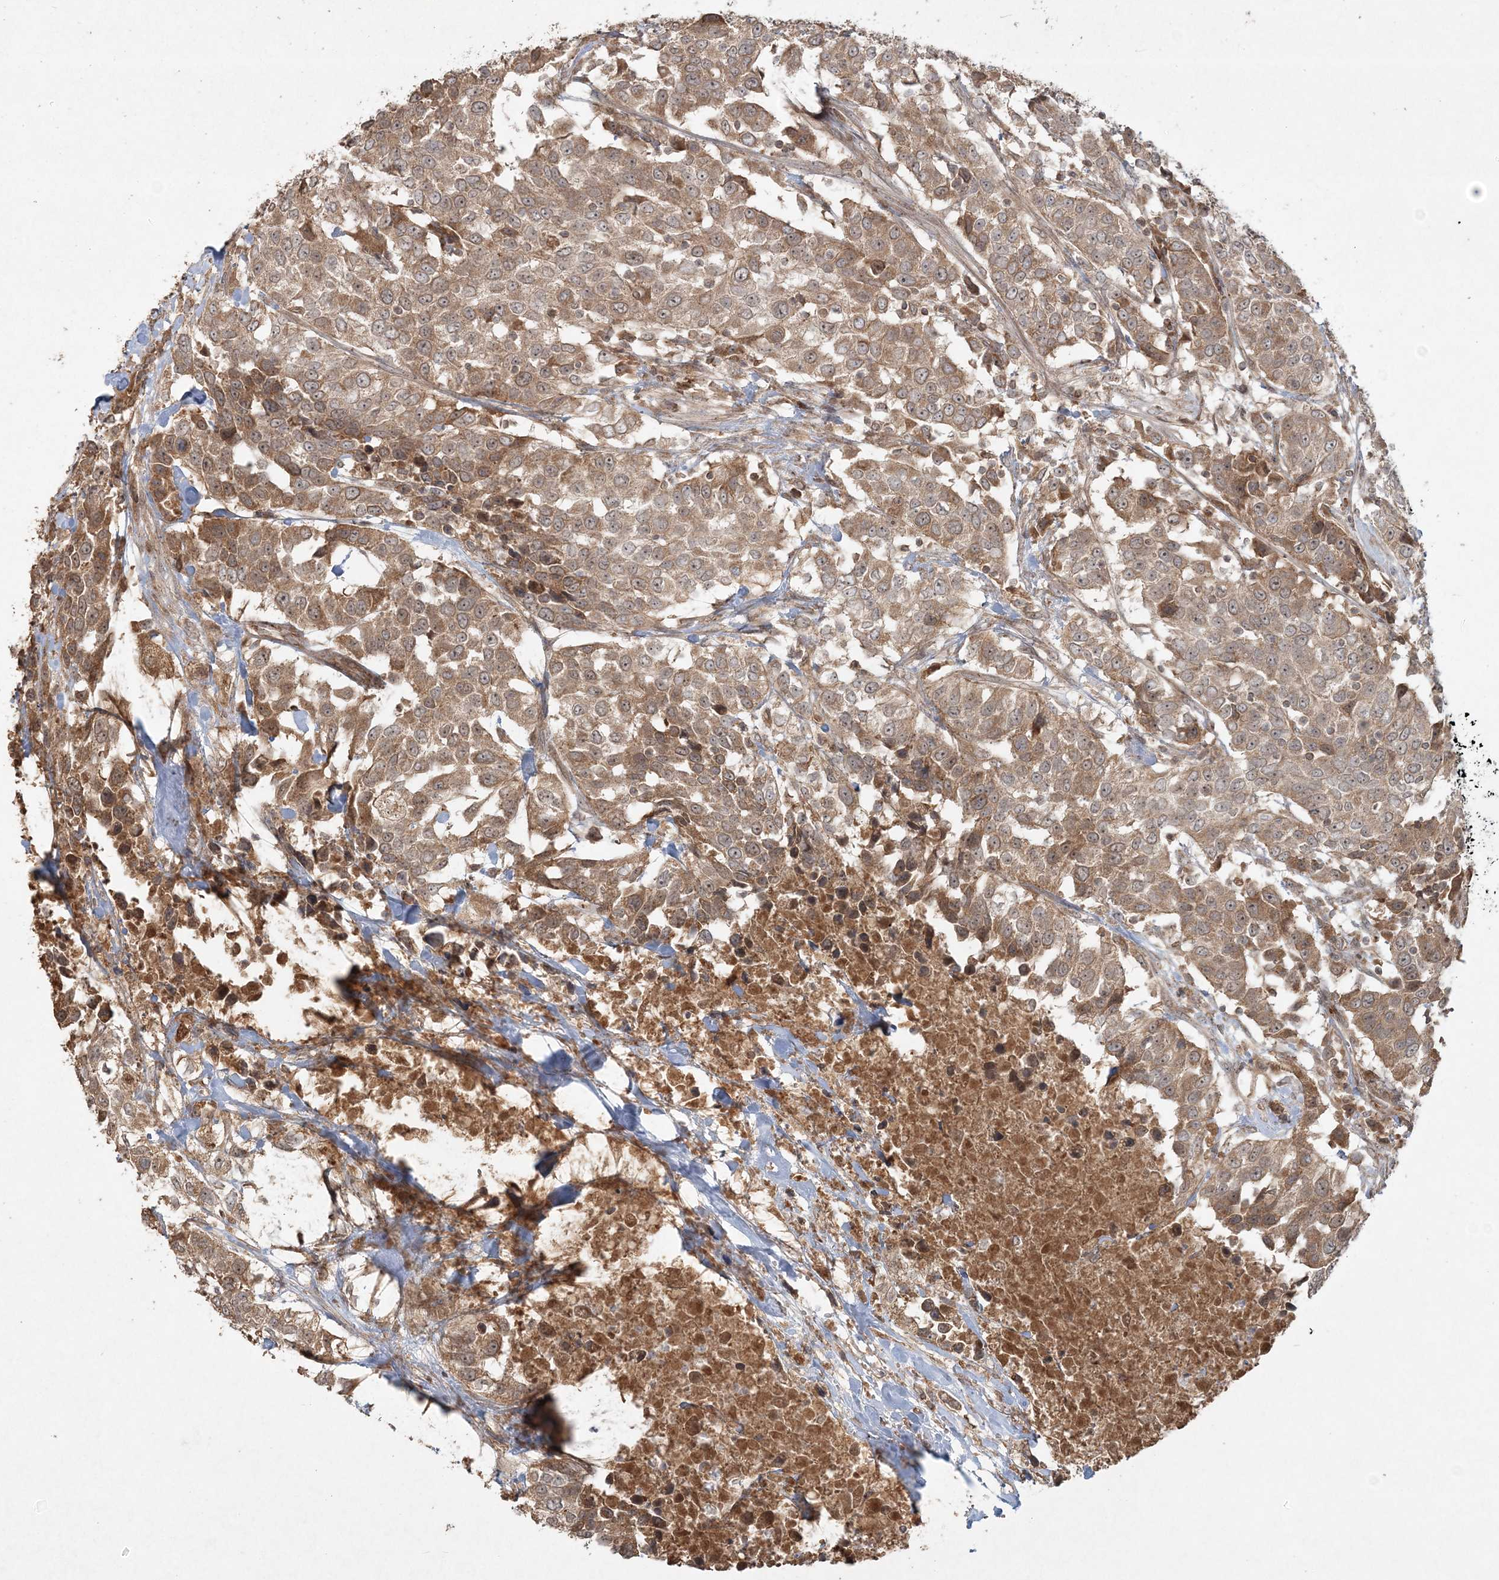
{"staining": {"intensity": "moderate", "quantity": ">75%", "location": "cytoplasmic/membranous"}, "tissue": "urothelial cancer", "cell_type": "Tumor cells", "image_type": "cancer", "snomed": [{"axis": "morphology", "description": "Urothelial carcinoma, High grade"}, {"axis": "topography", "description": "Urinary bladder"}], "caption": "A brown stain shows moderate cytoplasmic/membranous staining of a protein in human urothelial carcinoma (high-grade) tumor cells. The staining was performed using DAB, with brown indicating positive protein expression. Nuclei are stained blue with hematoxylin.", "gene": "ANAPC16", "patient": {"sex": "female", "age": 80}}